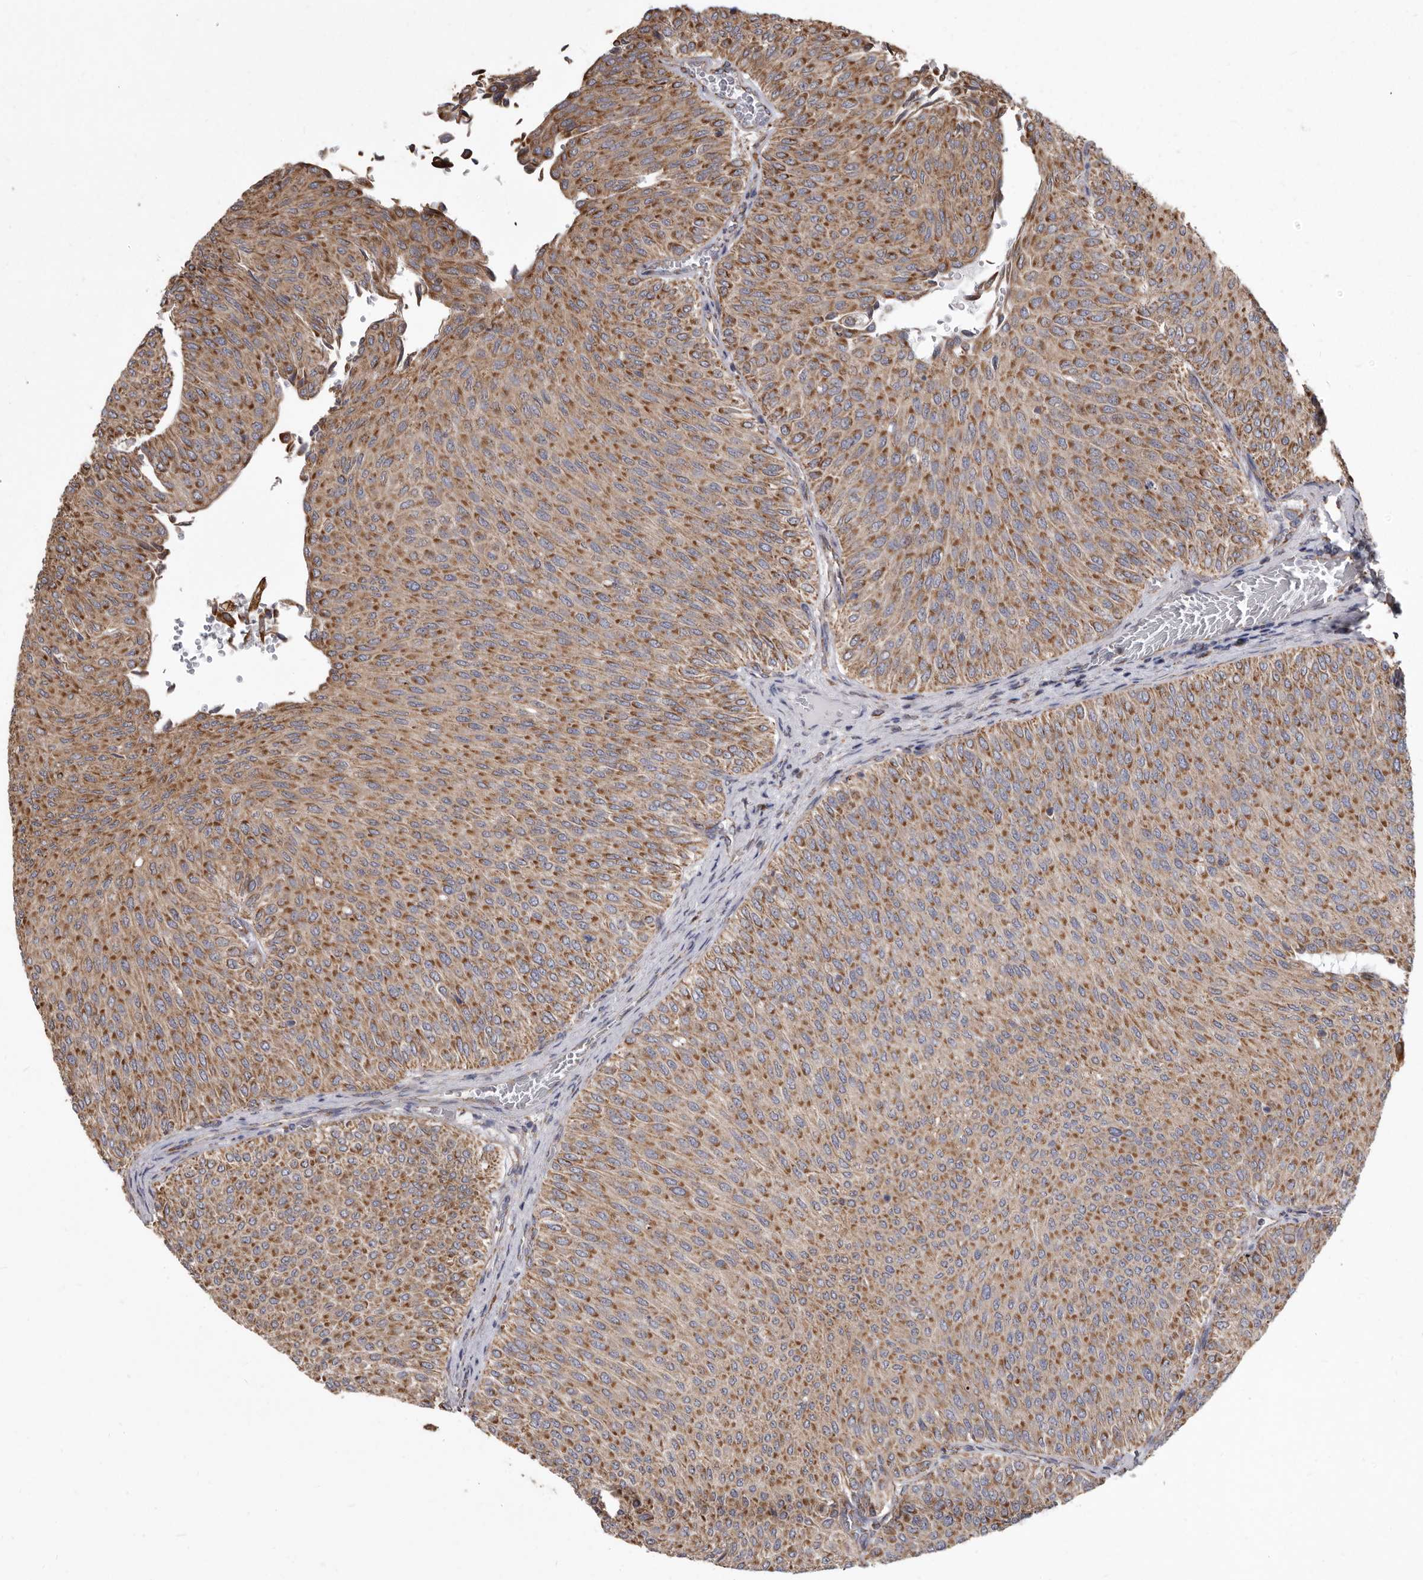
{"staining": {"intensity": "moderate", "quantity": ">75%", "location": "cytoplasmic/membranous"}, "tissue": "urothelial cancer", "cell_type": "Tumor cells", "image_type": "cancer", "snomed": [{"axis": "morphology", "description": "Urothelial carcinoma, Low grade"}, {"axis": "topography", "description": "Urinary bladder"}], "caption": "Tumor cells reveal medium levels of moderate cytoplasmic/membranous positivity in approximately >75% of cells in human urothelial cancer.", "gene": "CDK5RAP3", "patient": {"sex": "male", "age": 78}}